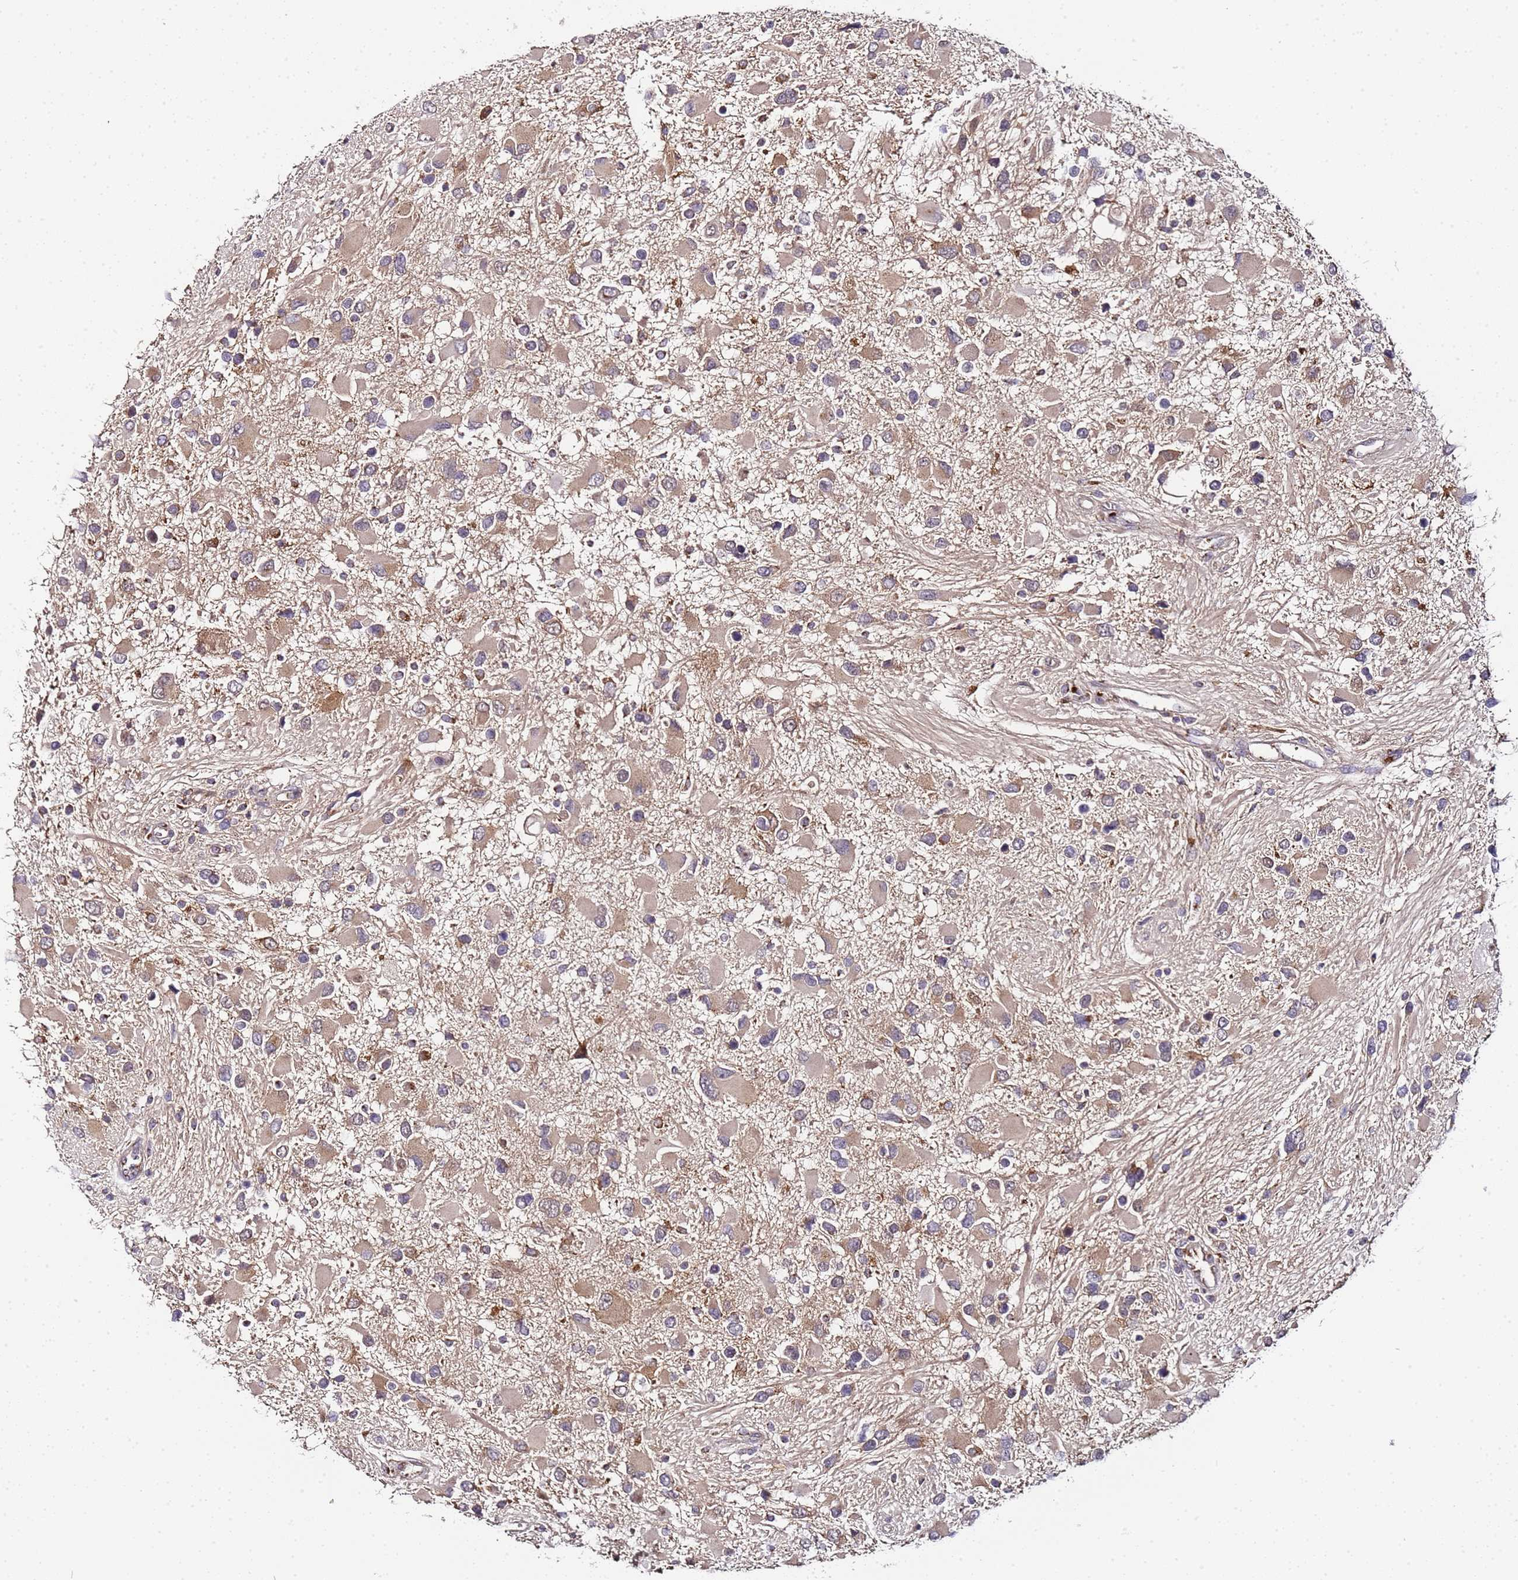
{"staining": {"intensity": "weak", "quantity": "25%-75%", "location": "cytoplasmic/membranous"}, "tissue": "glioma", "cell_type": "Tumor cells", "image_type": "cancer", "snomed": [{"axis": "morphology", "description": "Glioma, malignant, High grade"}, {"axis": "topography", "description": "Brain"}], "caption": "The immunohistochemical stain highlights weak cytoplasmic/membranous staining in tumor cells of malignant high-grade glioma tissue.", "gene": "MRPL49", "patient": {"sex": "male", "age": 53}}